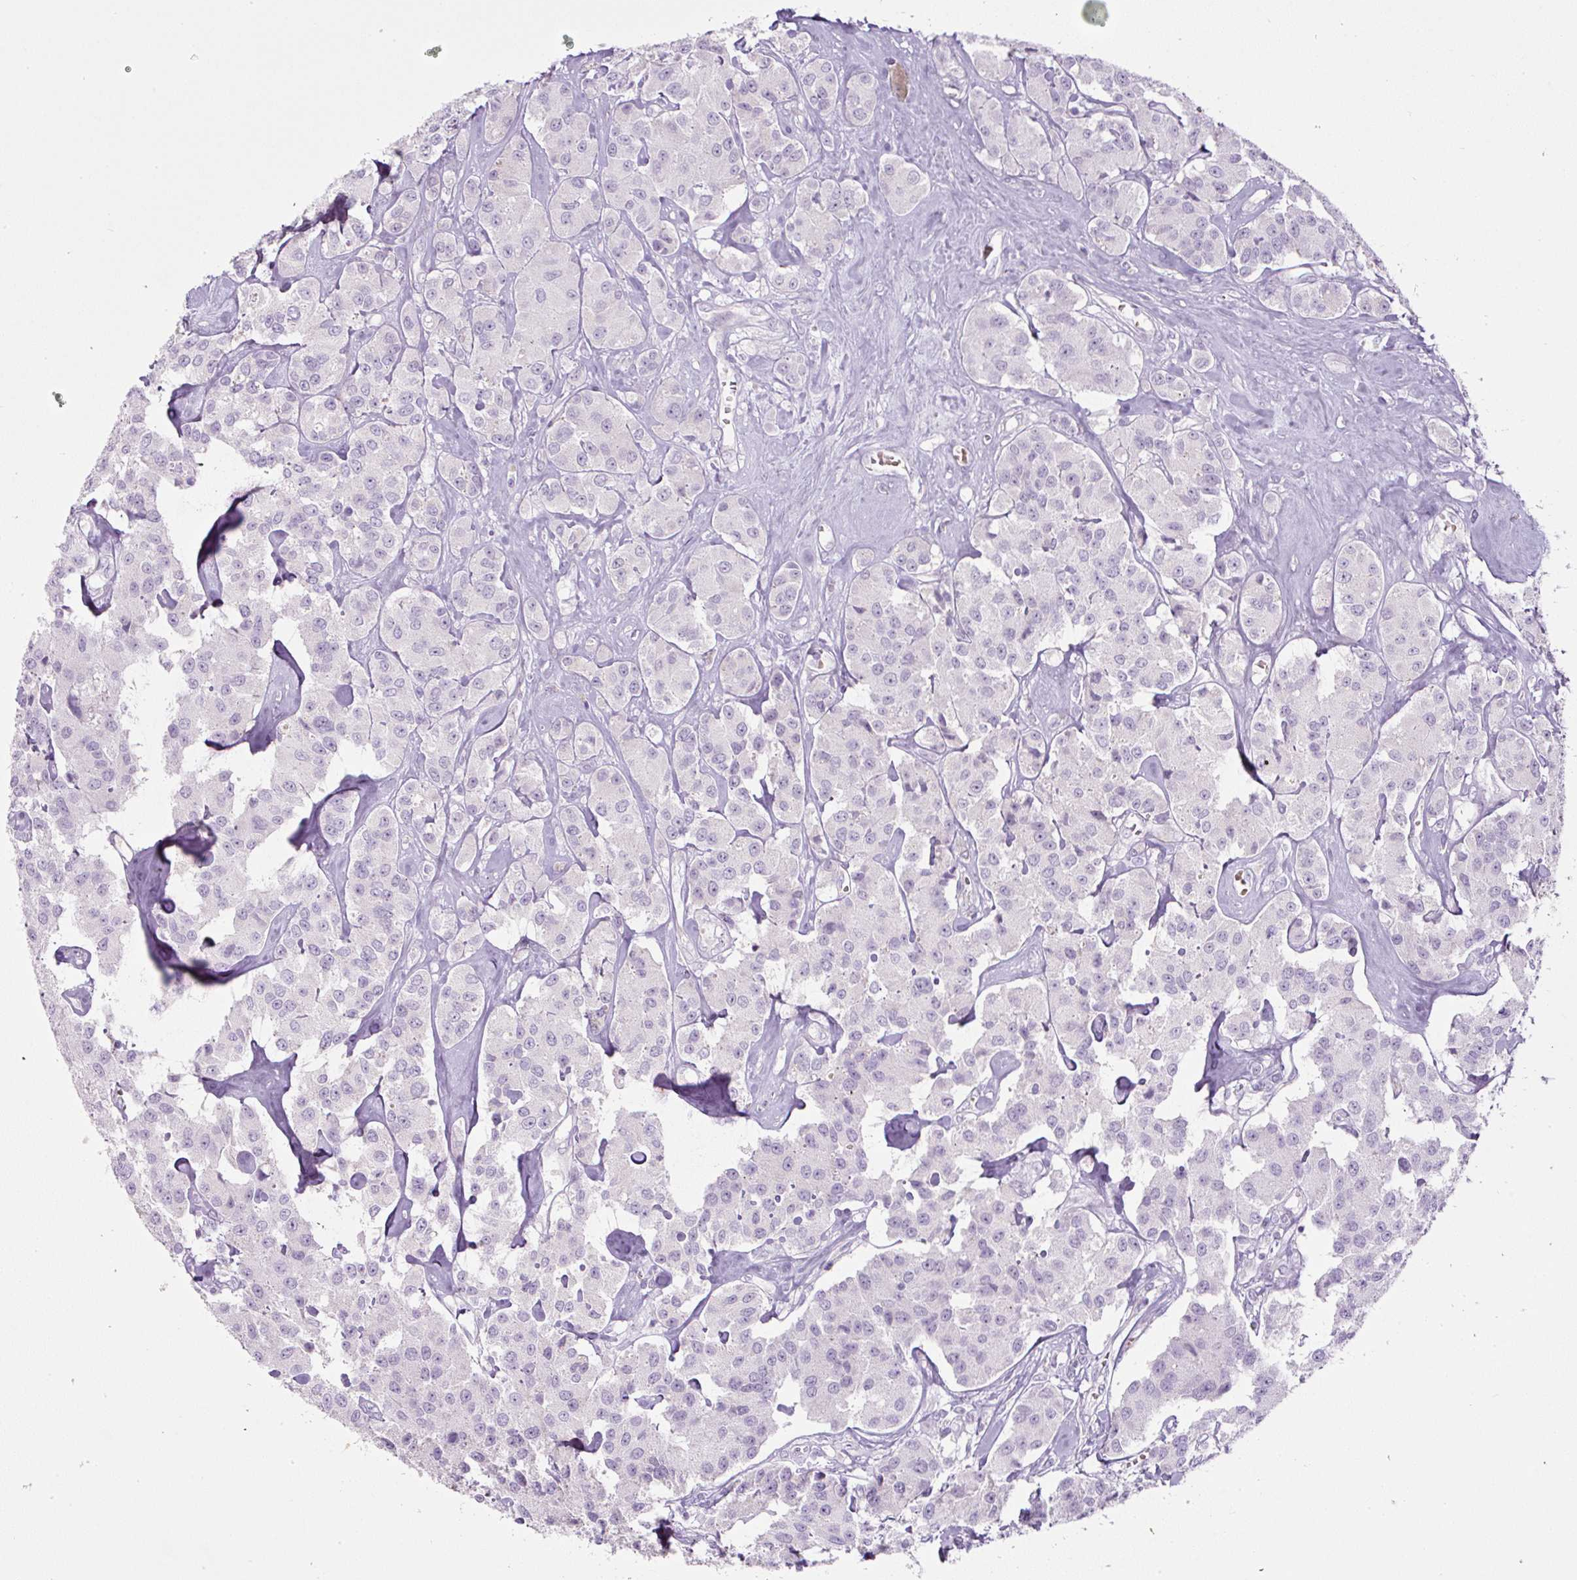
{"staining": {"intensity": "negative", "quantity": "none", "location": "none"}, "tissue": "carcinoid", "cell_type": "Tumor cells", "image_type": "cancer", "snomed": [{"axis": "morphology", "description": "Carcinoid, malignant, NOS"}, {"axis": "topography", "description": "Pancreas"}], "caption": "Immunohistochemistry (IHC) of human malignant carcinoid shows no staining in tumor cells. (Stains: DAB IHC with hematoxylin counter stain, Microscopy: brightfield microscopy at high magnification).", "gene": "FGFBP3", "patient": {"sex": "male", "age": 41}}